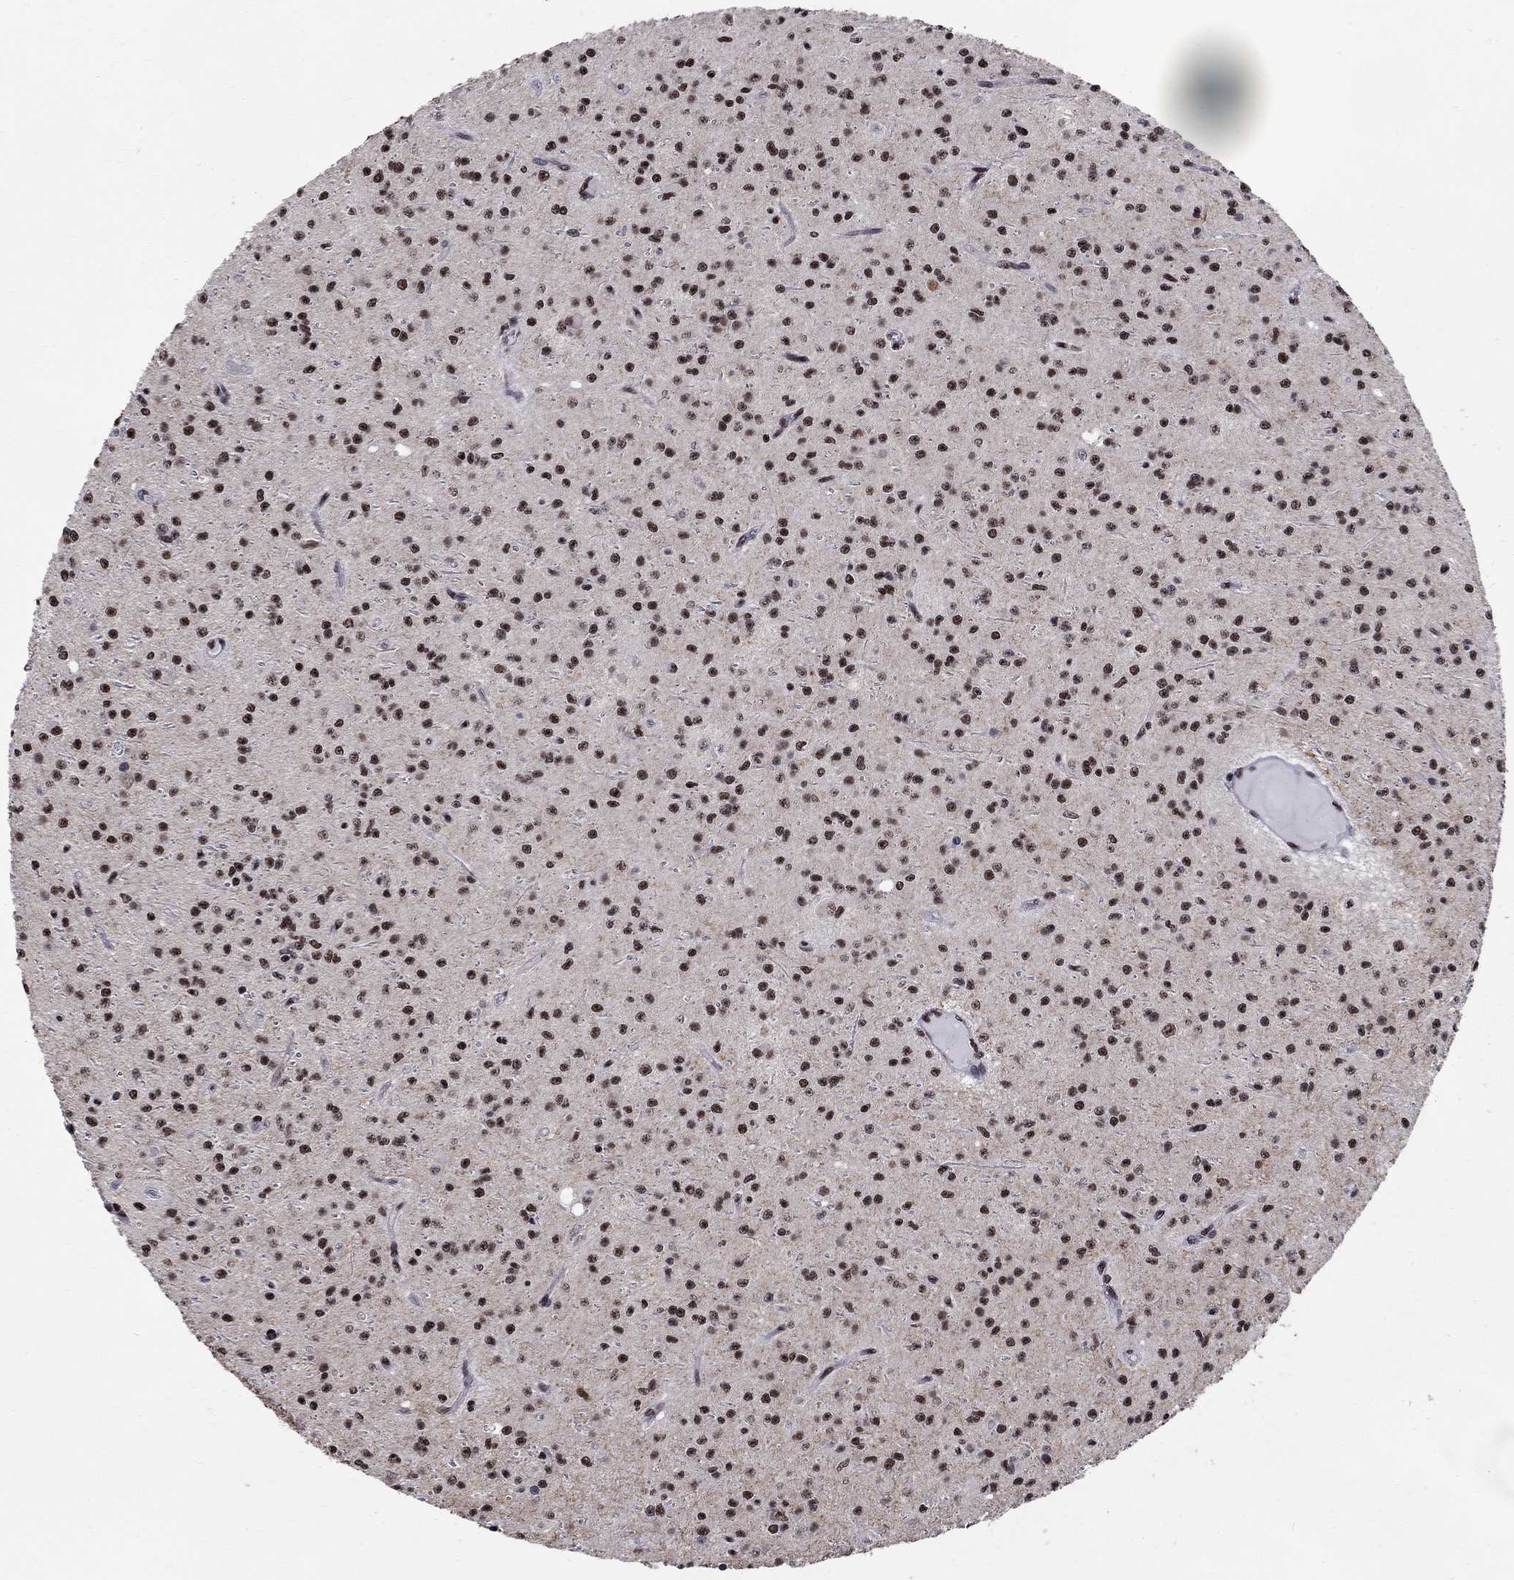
{"staining": {"intensity": "strong", "quantity": ">75%", "location": "nuclear"}, "tissue": "glioma", "cell_type": "Tumor cells", "image_type": "cancer", "snomed": [{"axis": "morphology", "description": "Glioma, malignant, Low grade"}, {"axis": "topography", "description": "Brain"}], "caption": "This image shows IHC staining of malignant glioma (low-grade), with high strong nuclear positivity in approximately >75% of tumor cells.", "gene": "FBXO16", "patient": {"sex": "male", "age": 27}}